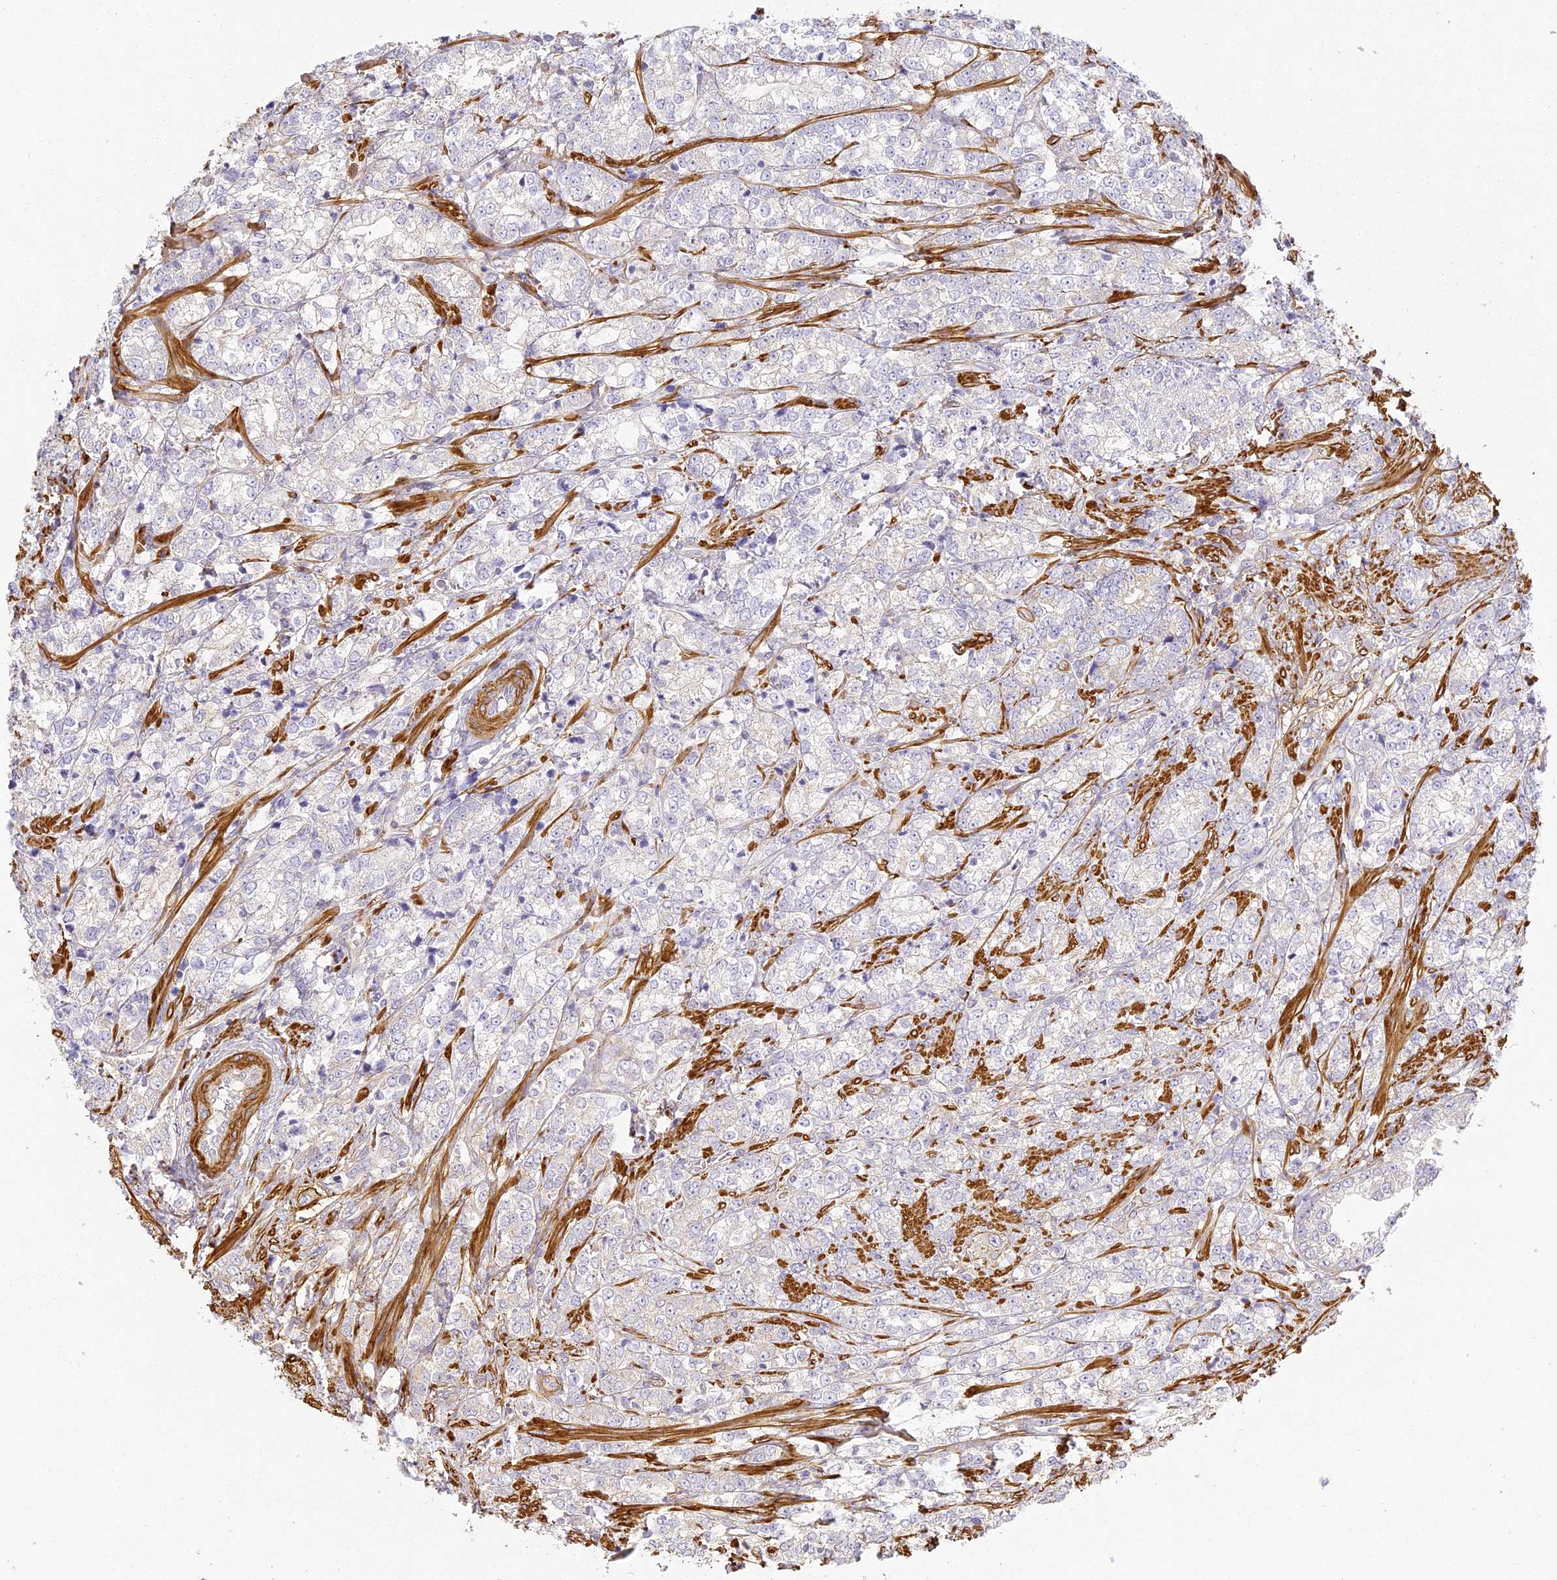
{"staining": {"intensity": "negative", "quantity": "none", "location": "none"}, "tissue": "prostate cancer", "cell_type": "Tumor cells", "image_type": "cancer", "snomed": [{"axis": "morphology", "description": "Adenocarcinoma, High grade"}, {"axis": "topography", "description": "Prostate"}], "caption": "IHC of human adenocarcinoma (high-grade) (prostate) demonstrates no expression in tumor cells. (Stains: DAB (3,3'-diaminobenzidine) IHC with hematoxylin counter stain, Microscopy: brightfield microscopy at high magnification).", "gene": "MED28", "patient": {"sex": "male", "age": 69}}